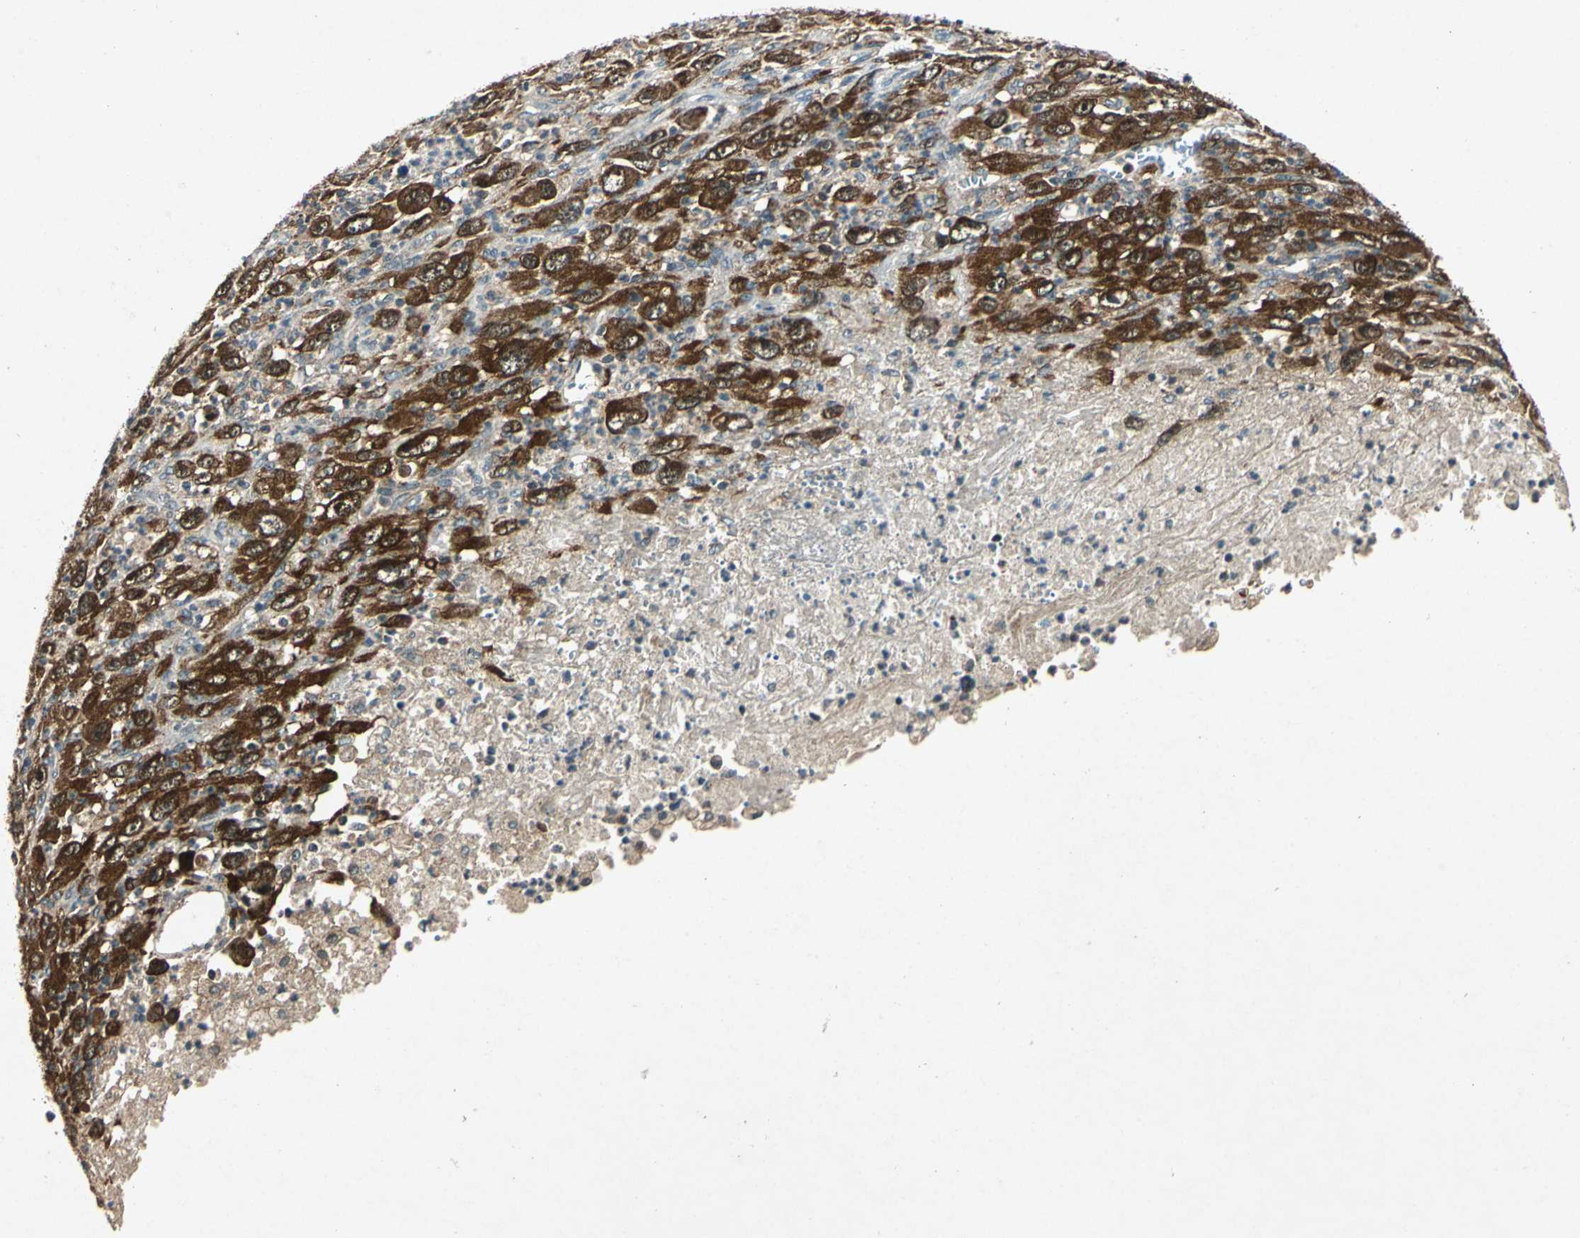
{"staining": {"intensity": "strong", "quantity": ">75%", "location": "cytoplasmic/membranous"}, "tissue": "melanoma", "cell_type": "Tumor cells", "image_type": "cancer", "snomed": [{"axis": "morphology", "description": "Malignant melanoma, Metastatic site"}, {"axis": "topography", "description": "Skin"}], "caption": "Immunohistochemistry (IHC) of human melanoma exhibits high levels of strong cytoplasmic/membranous positivity in approximately >75% of tumor cells.", "gene": "AHSA1", "patient": {"sex": "female", "age": 56}}